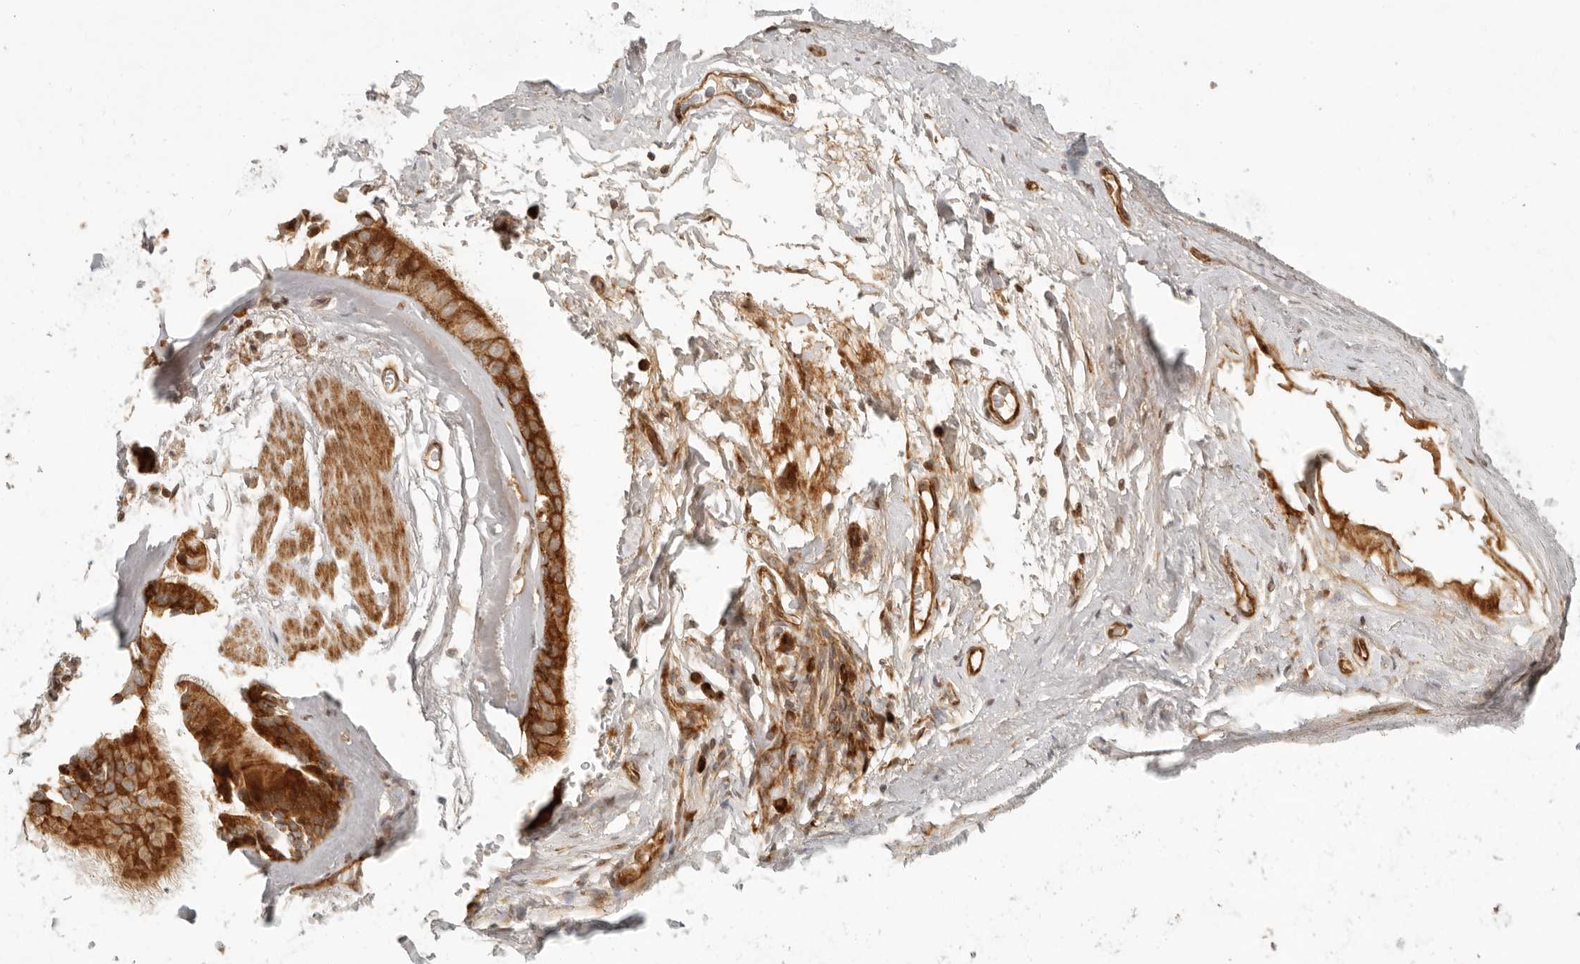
{"staining": {"intensity": "weak", "quantity": "25%-75%", "location": "cytoplasmic/membranous"}, "tissue": "adipose tissue", "cell_type": "Adipocytes", "image_type": "normal", "snomed": [{"axis": "morphology", "description": "Normal tissue, NOS"}, {"axis": "topography", "description": "Cartilage tissue"}], "caption": "Adipocytes exhibit low levels of weak cytoplasmic/membranous staining in approximately 25%-75% of cells in unremarkable adipose tissue.", "gene": "KLHL38", "patient": {"sex": "female", "age": 63}}